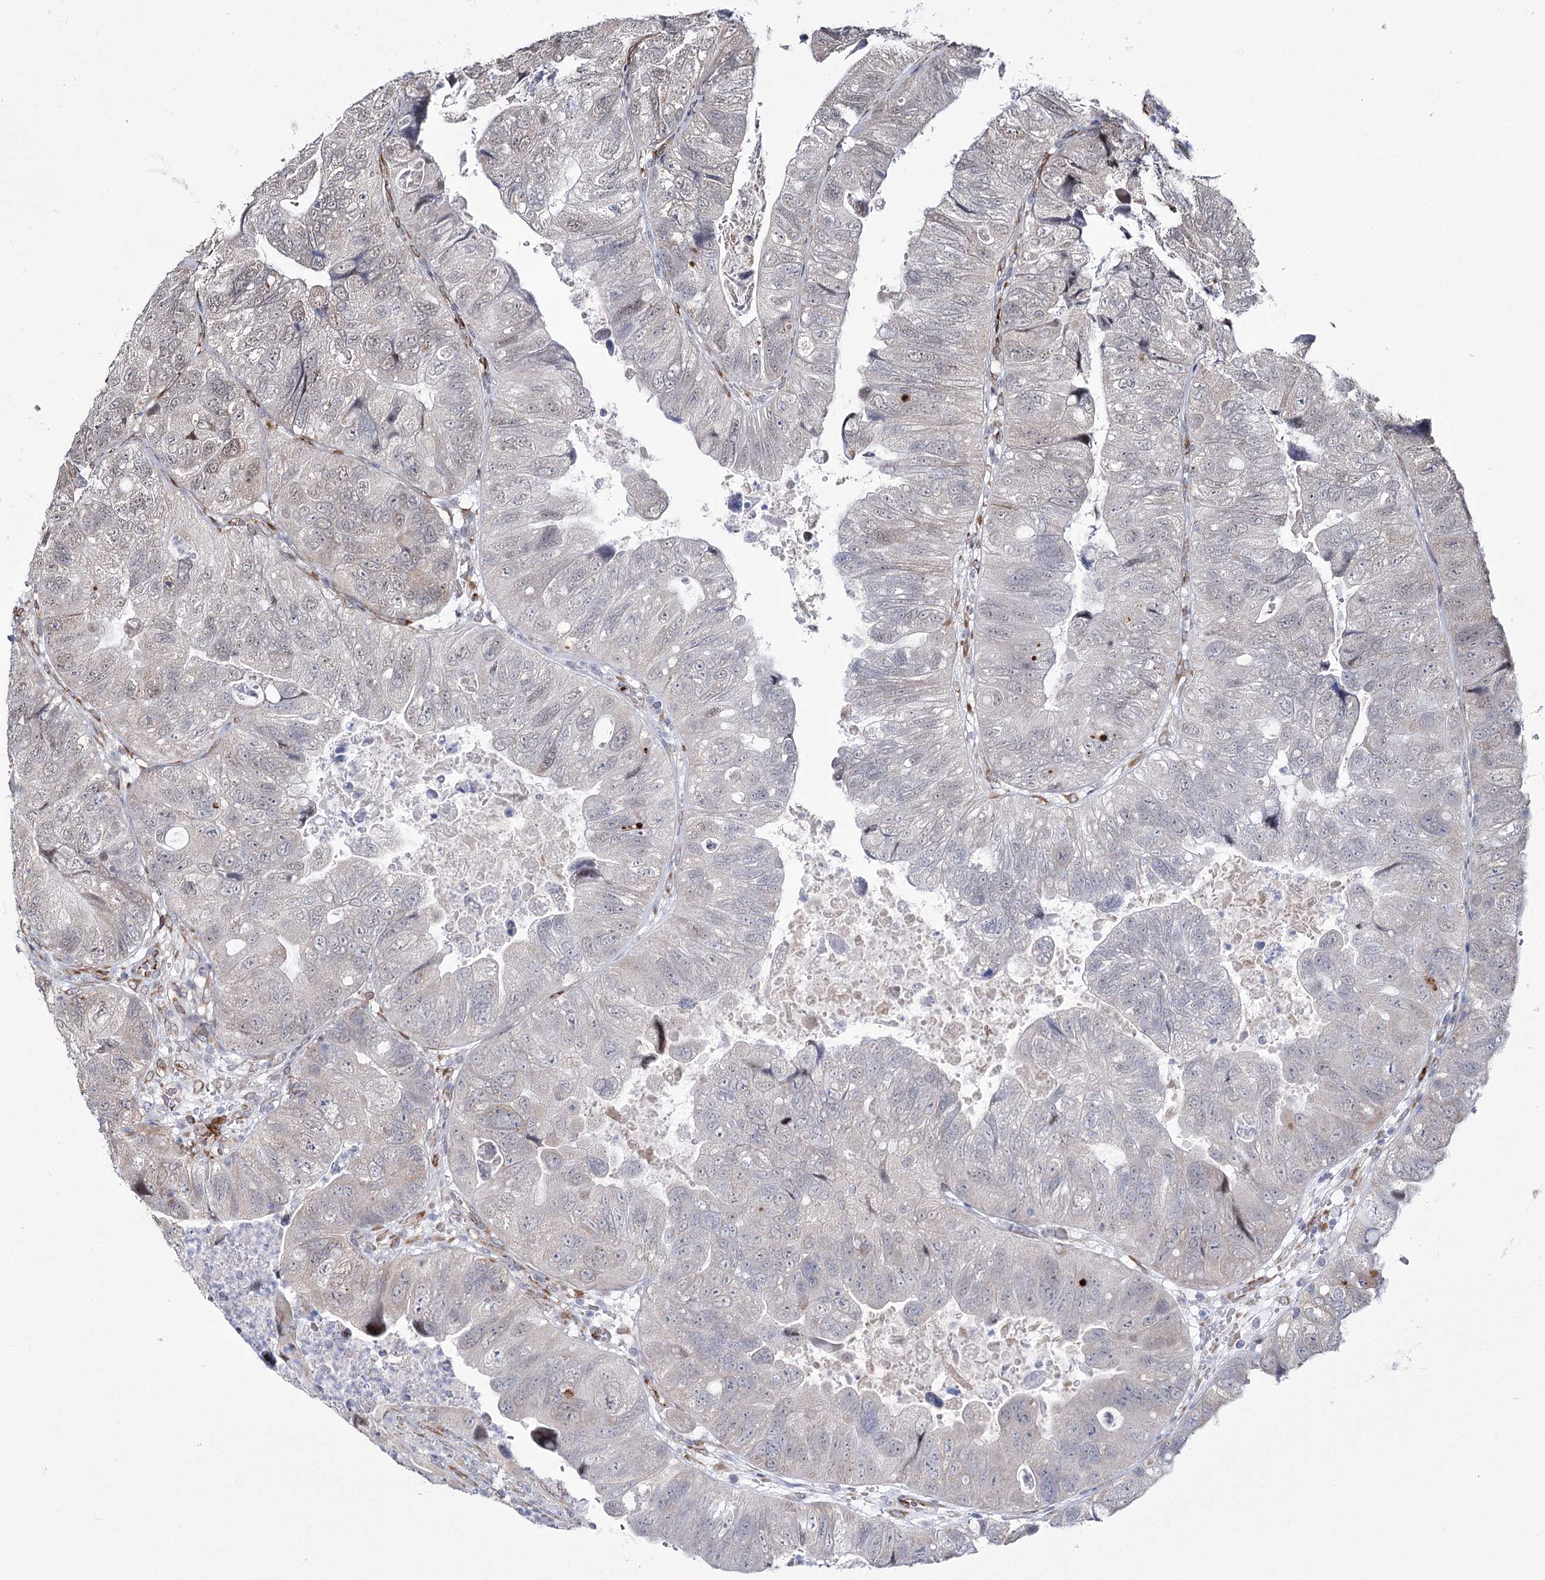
{"staining": {"intensity": "weak", "quantity": "<25%", "location": "nuclear"}, "tissue": "colorectal cancer", "cell_type": "Tumor cells", "image_type": "cancer", "snomed": [{"axis": "morphology", "description": "Adenocarcinoma, NOS"}, {"axis": "topography", "description": "Rectum"}], "caption": "Immunohistochemistry photomicrograph of colorectal cancer (adenocarcinoma) stained for a protein (brown), which reveals no positivity in tumor cells.", "gene": "YBX3", "patient": {"sex": "male", "age": 63}}